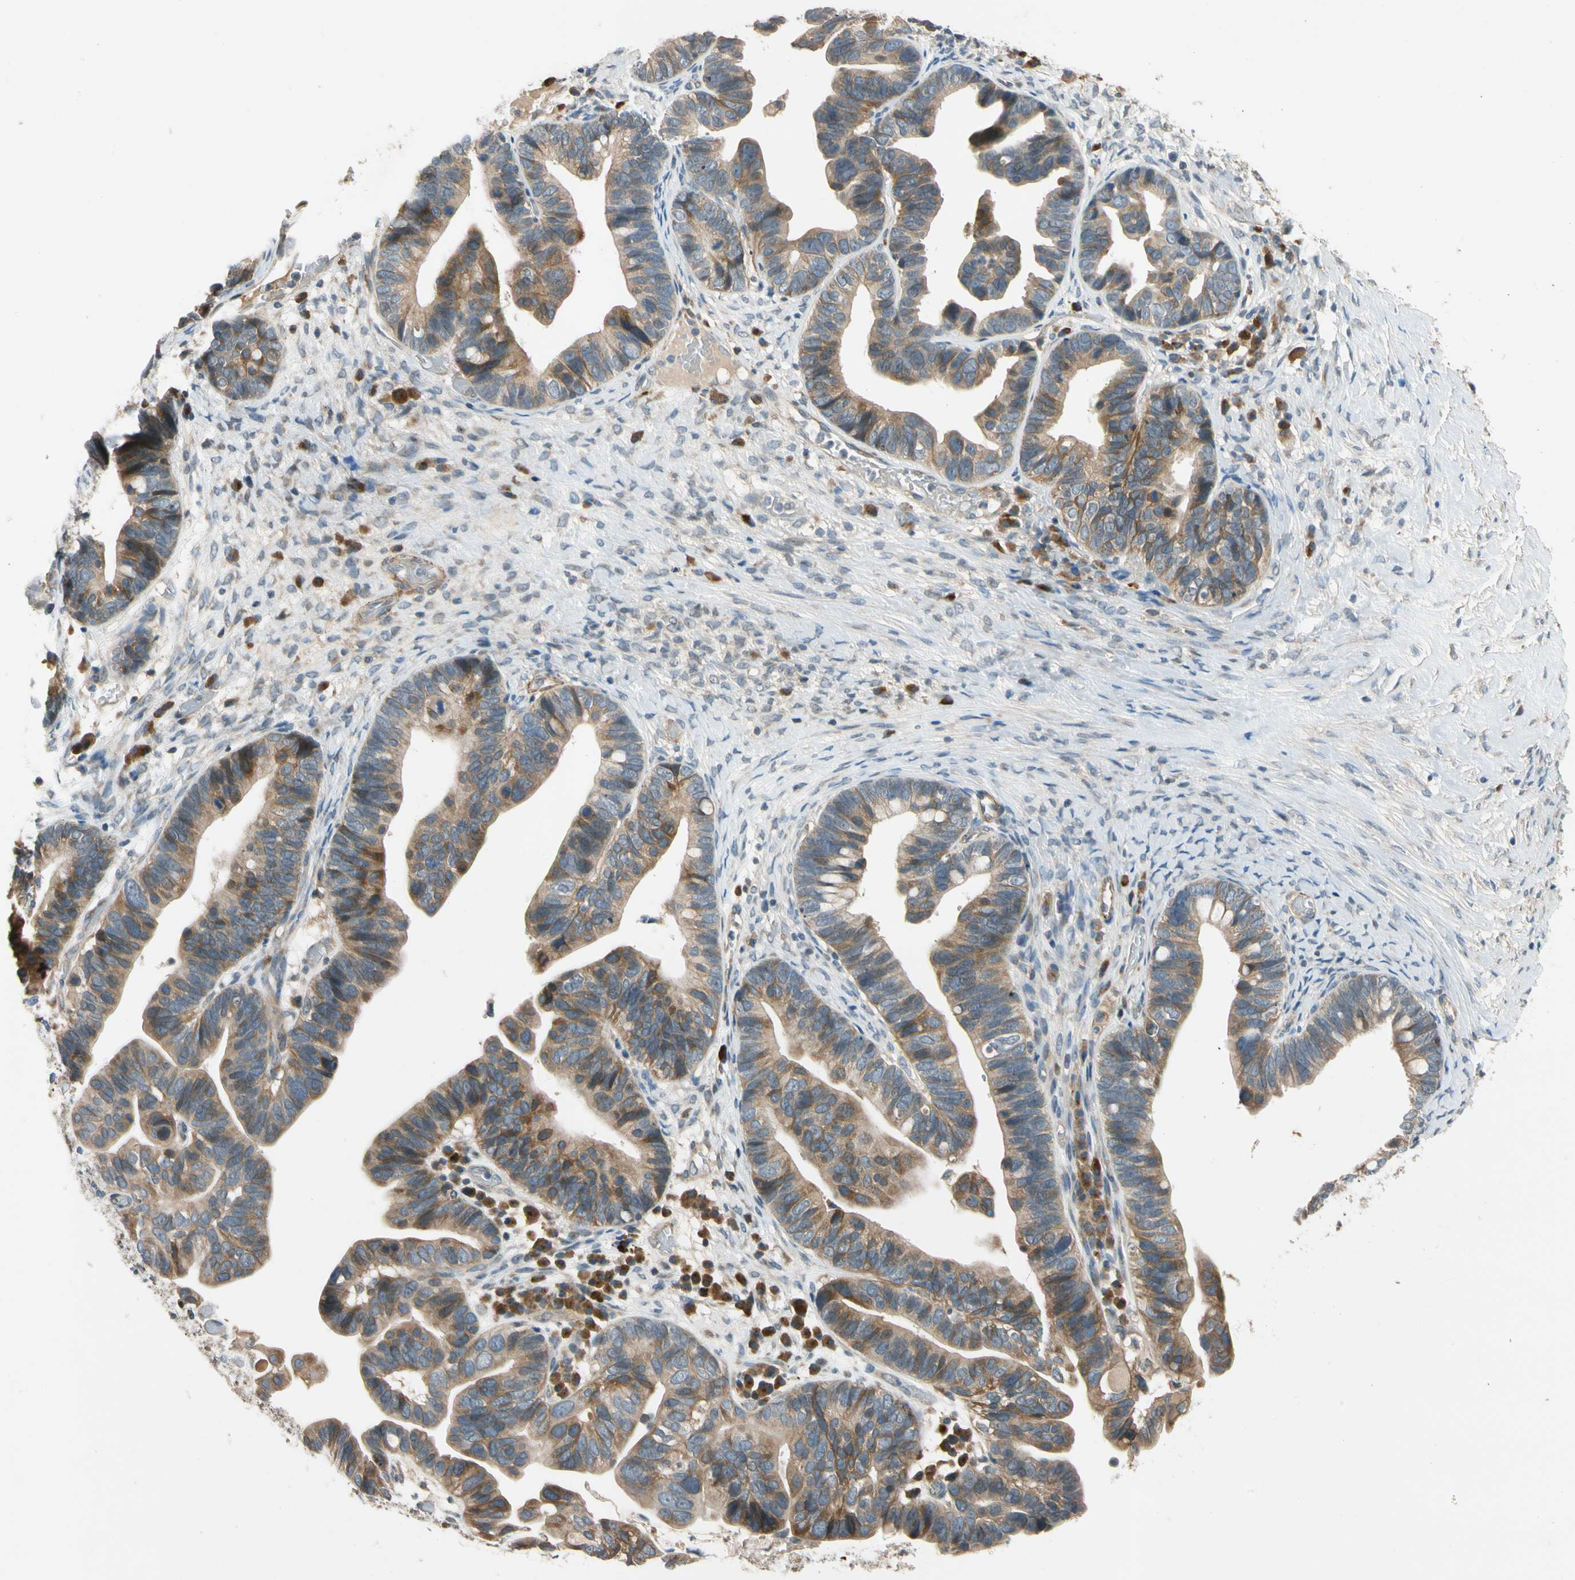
{"staining": {"intensity": "moderate", "quantity": ">75%", "location": "cytoplasmic/membranous"}, "tissue": "ovarian cancer", "cell_type": "Tumor cells", "image_type": "cancer", "snomed": [{"axis": "morphology", "description": "Cystadenocarcinoma, serous, NOS"}, {"axis": "topography", "description": "Ovary"}], "caption": "Immunohistochemical staining of ovarian cancer shows medium levels of moderate cytoplasmic/membranous expression in approximately >75% of tumor cells.", "gene": "MST1R", "patient": {"sex": "female", "age": 56}}